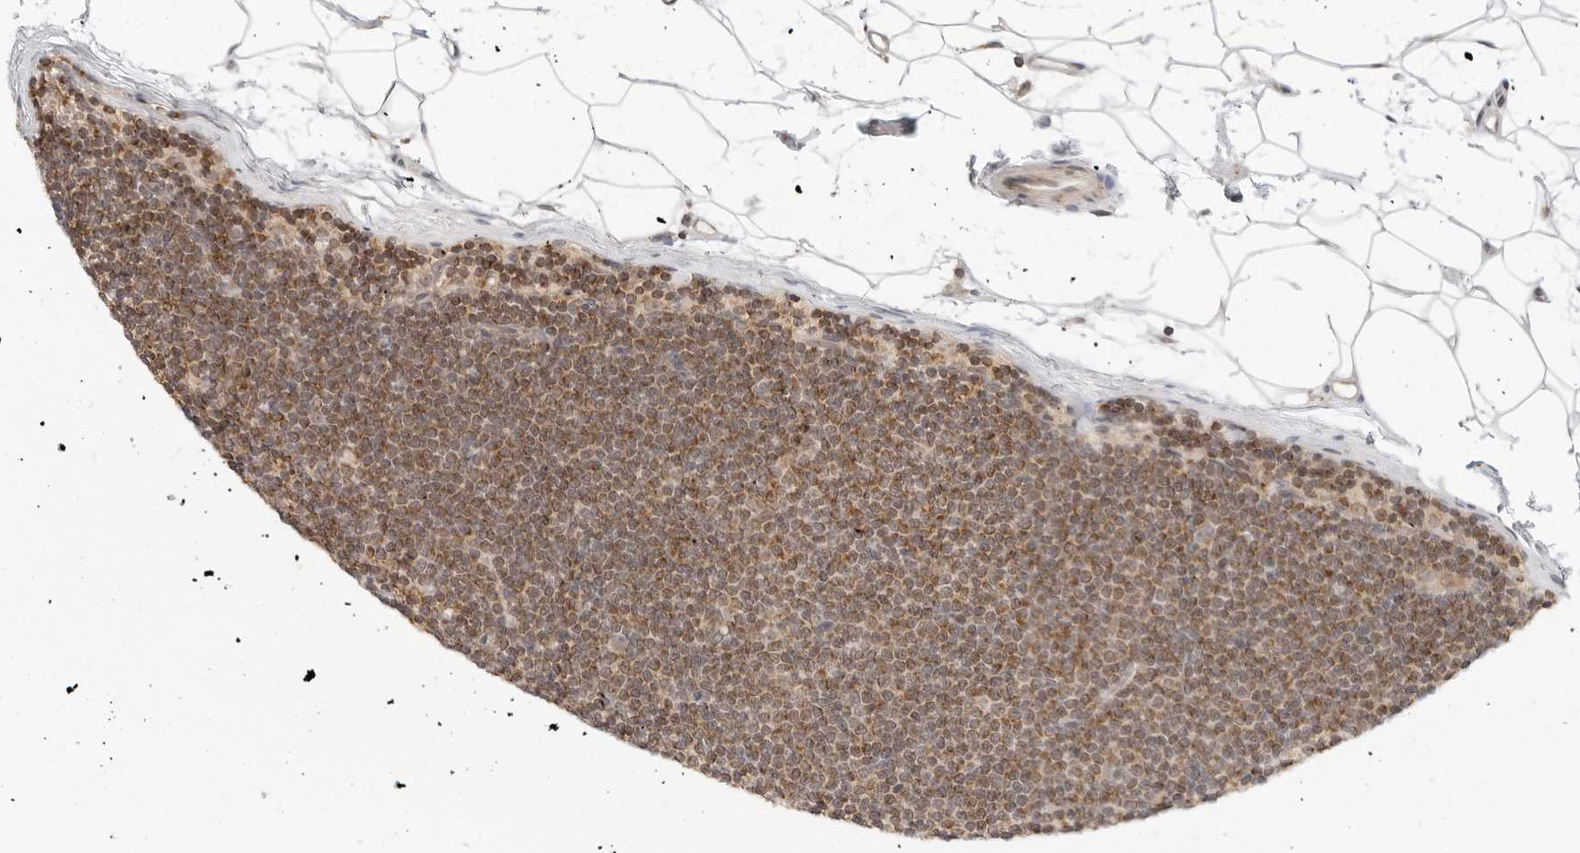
{"staining": {"intensity": "moderate", "quantity": ">75%", "location": "cytoplasmic/membranous"}, "tissue": "lymphoma", "cell_type": "Tumor cells", "image_type": "cancer", "snomed": [{"axis": "morphology", "description": "Malignant lymphoma, non-Hodgkin's type, Low grade"}, {"axis": "topography", "description": "Lymph node"}], "caption": "Malignant lymphoma, non-Hodgkin's type (low-grade) stained with a protein marker reveals moderate staining in tumor cells.", "gene": "POLR3GL", "patient": {"sex": "female", "age": 53}}